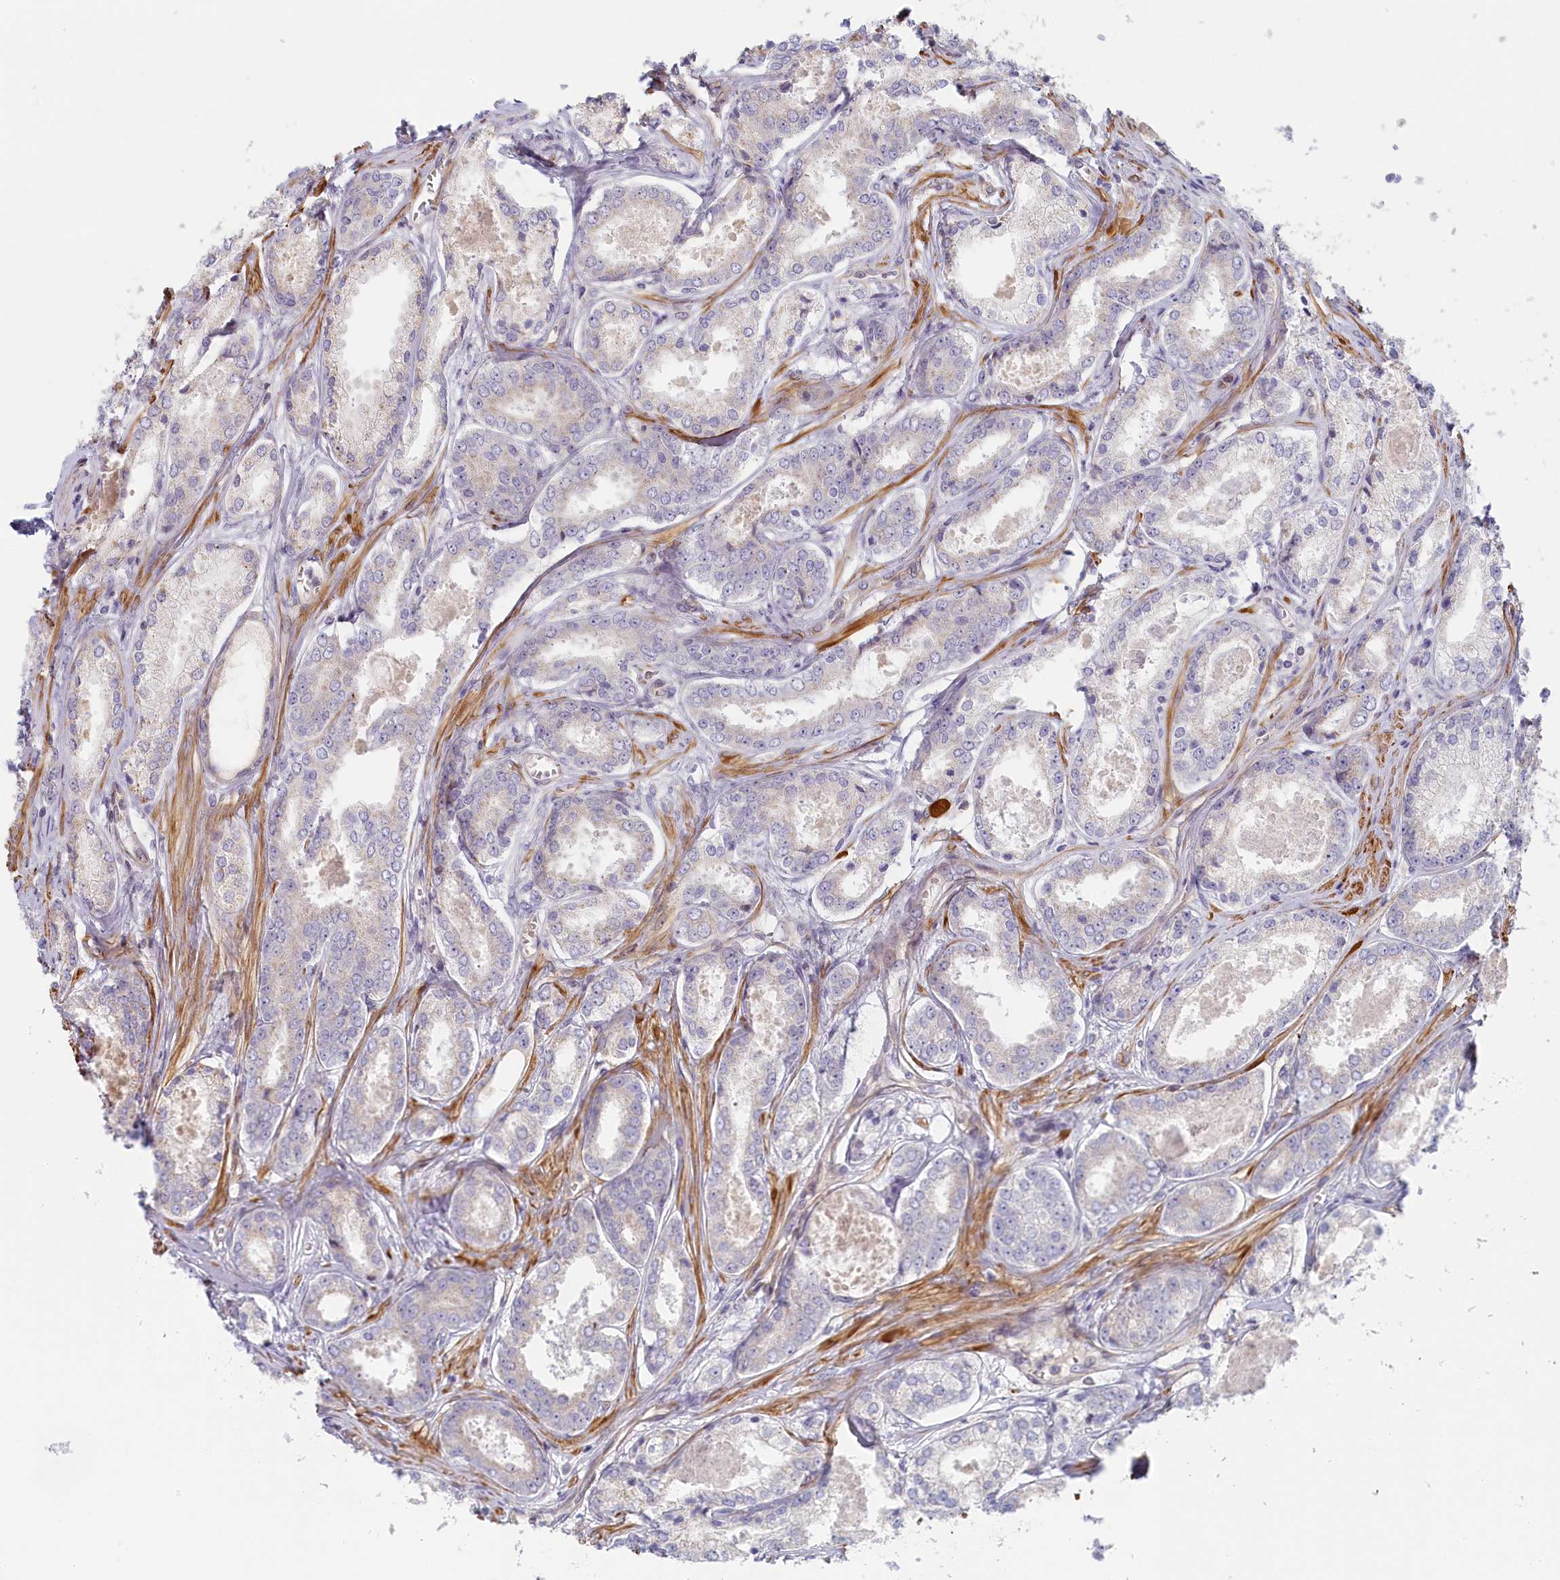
{"staining": {"intensity": "negative", "quantity": "none", "location": "none"}, "tissue": "prostate cancer", "cell_type": "Tumor cells", "image_type": "cancer", "snomed": [{"axis": "morphology", "description": "Adenocarcinoma, Low grade"}, {"axis": "topography", "description": "Prostate"}], "caption": "IHC of human prostate low-grade adenocarcinoma demonstrates no positivity in tumor cells.", "gene": "INTS4", "patient": {"sex": "male", "age": 68}}